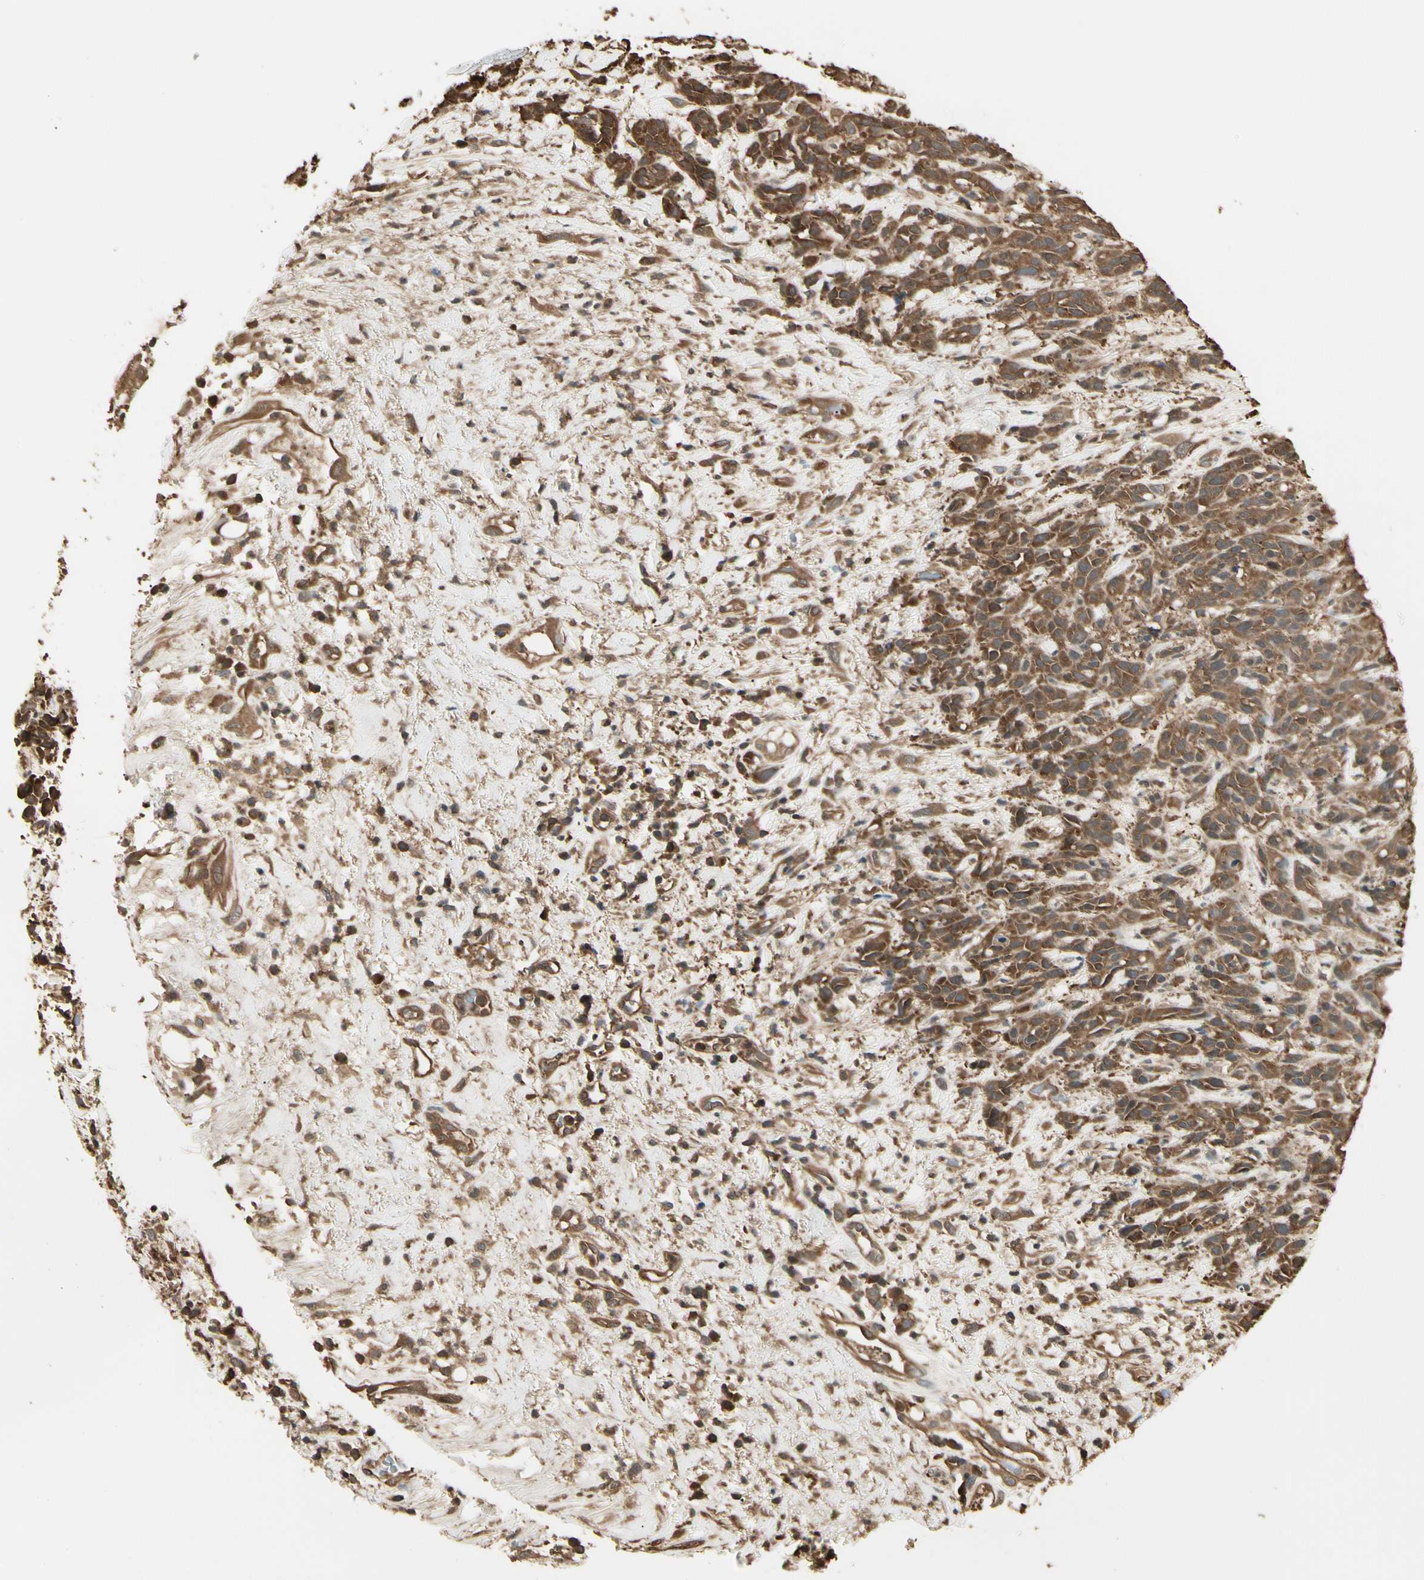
{"staining": {"intensity": "strong", "quantity": ">75%", "location": "cytoplasmic/membranous"}, "tissue": "head and neck cancer", "cell_type": "Tumor cells", "image_type": "cancer", "snomed": [{"axis": "morphology", "description": "Squamous cell carcinoma, NOS"}, {"axis": "topography", "description": "Head-Neck"}], "caption": "Immunohistochemistry (DAB) staining of squamous cell carcinoma (head and neck) exhibits strong cytoplasmic/membranous protein expression in about >75% of tumor cells.", "gene": "YWHAE", "patient": {"sex": "male", "age": 62}}